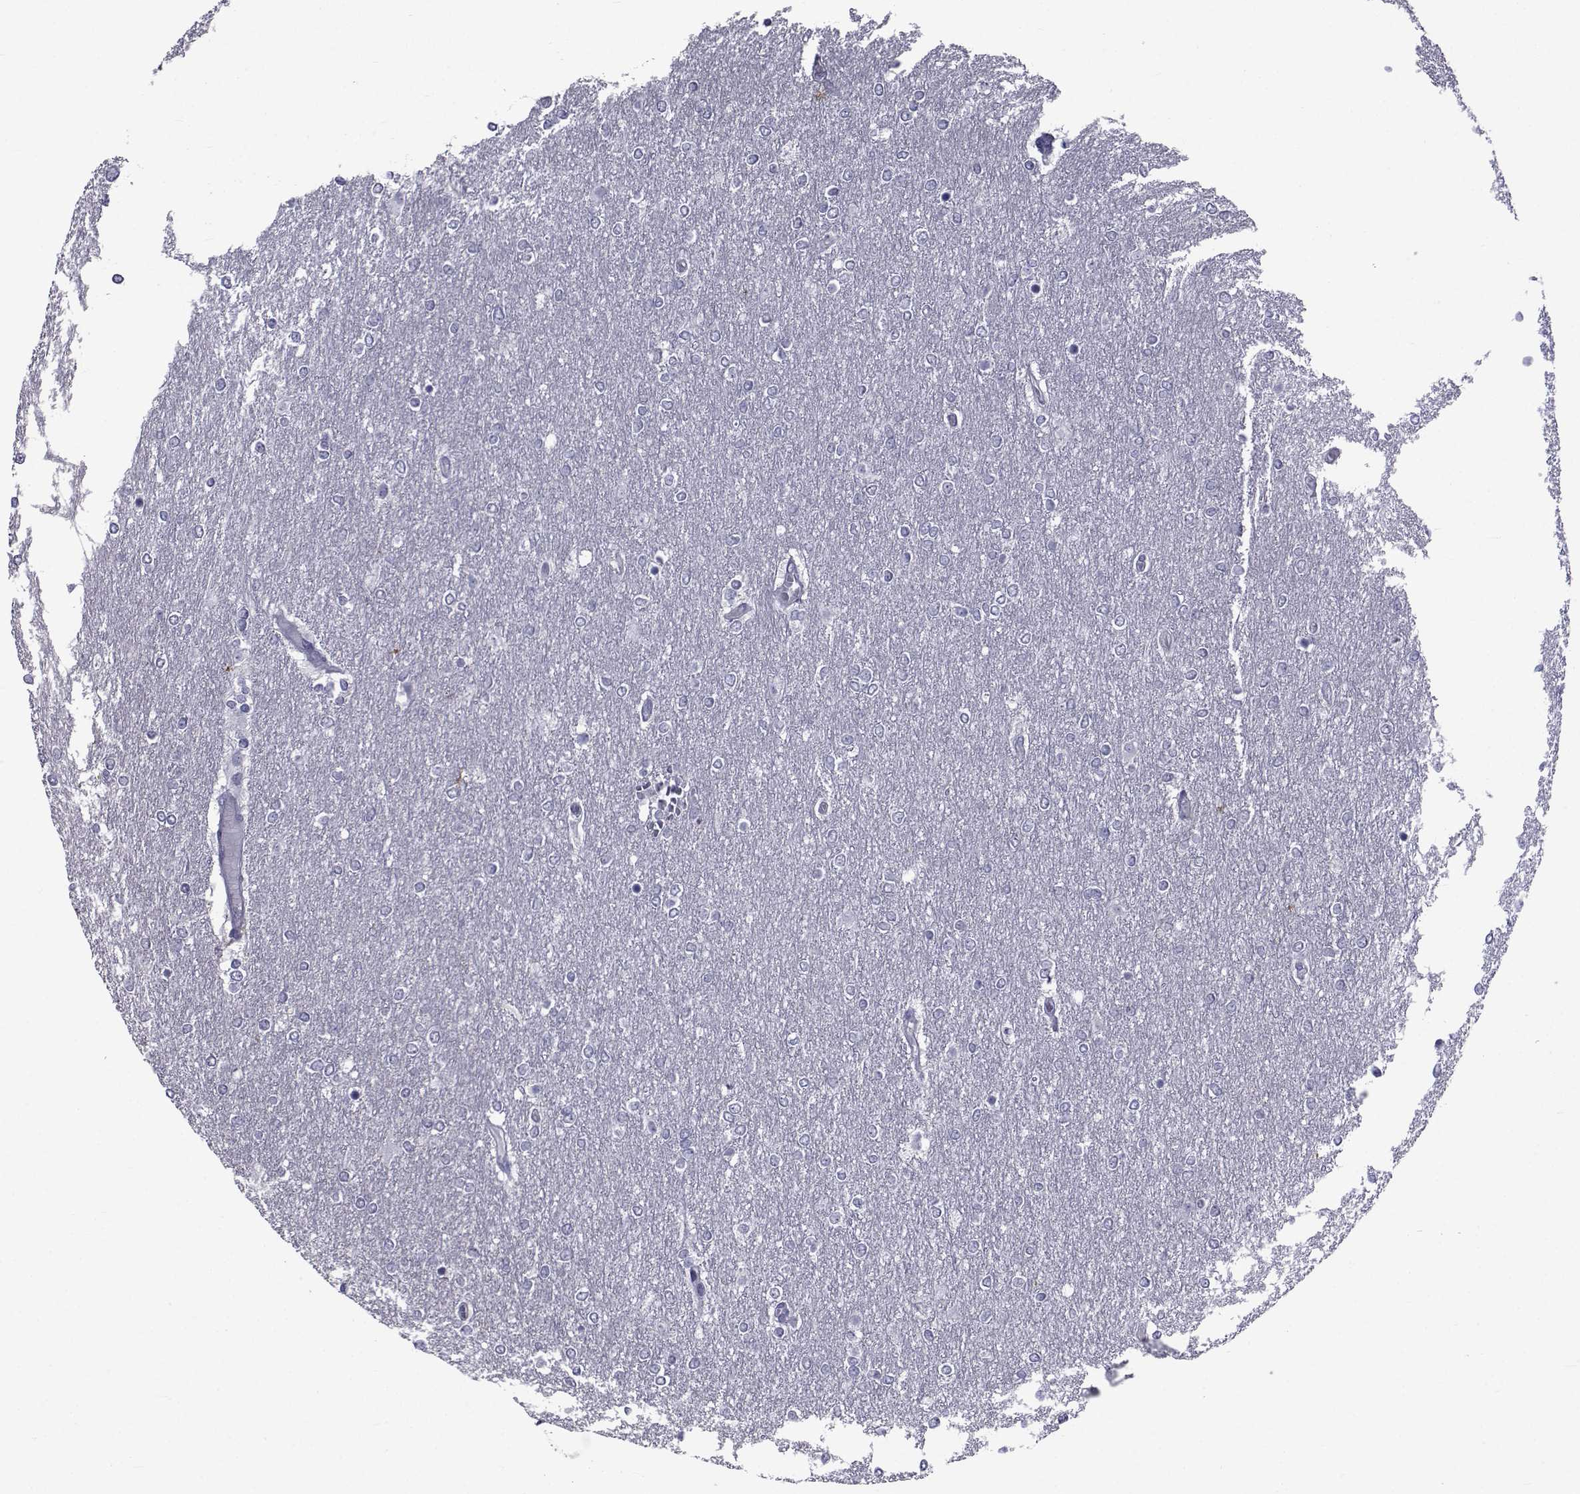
{"staining": {"intensity": "negative", "quantity": "none", "location": "none"}, "tissue": "glioma", "cell_type": "Tumor cells", "image_type": "cancer", "snomed": [{"axis": "morphology", "description": "Glioma, malignant, High grade"}, {"axis": "topography", "description": "Brain"}], "caption": "Tumor cells are negative for brown protein staining in glioma.", "gene": "SEMA5B", "patient": {"sex": "female", "age": 61}}